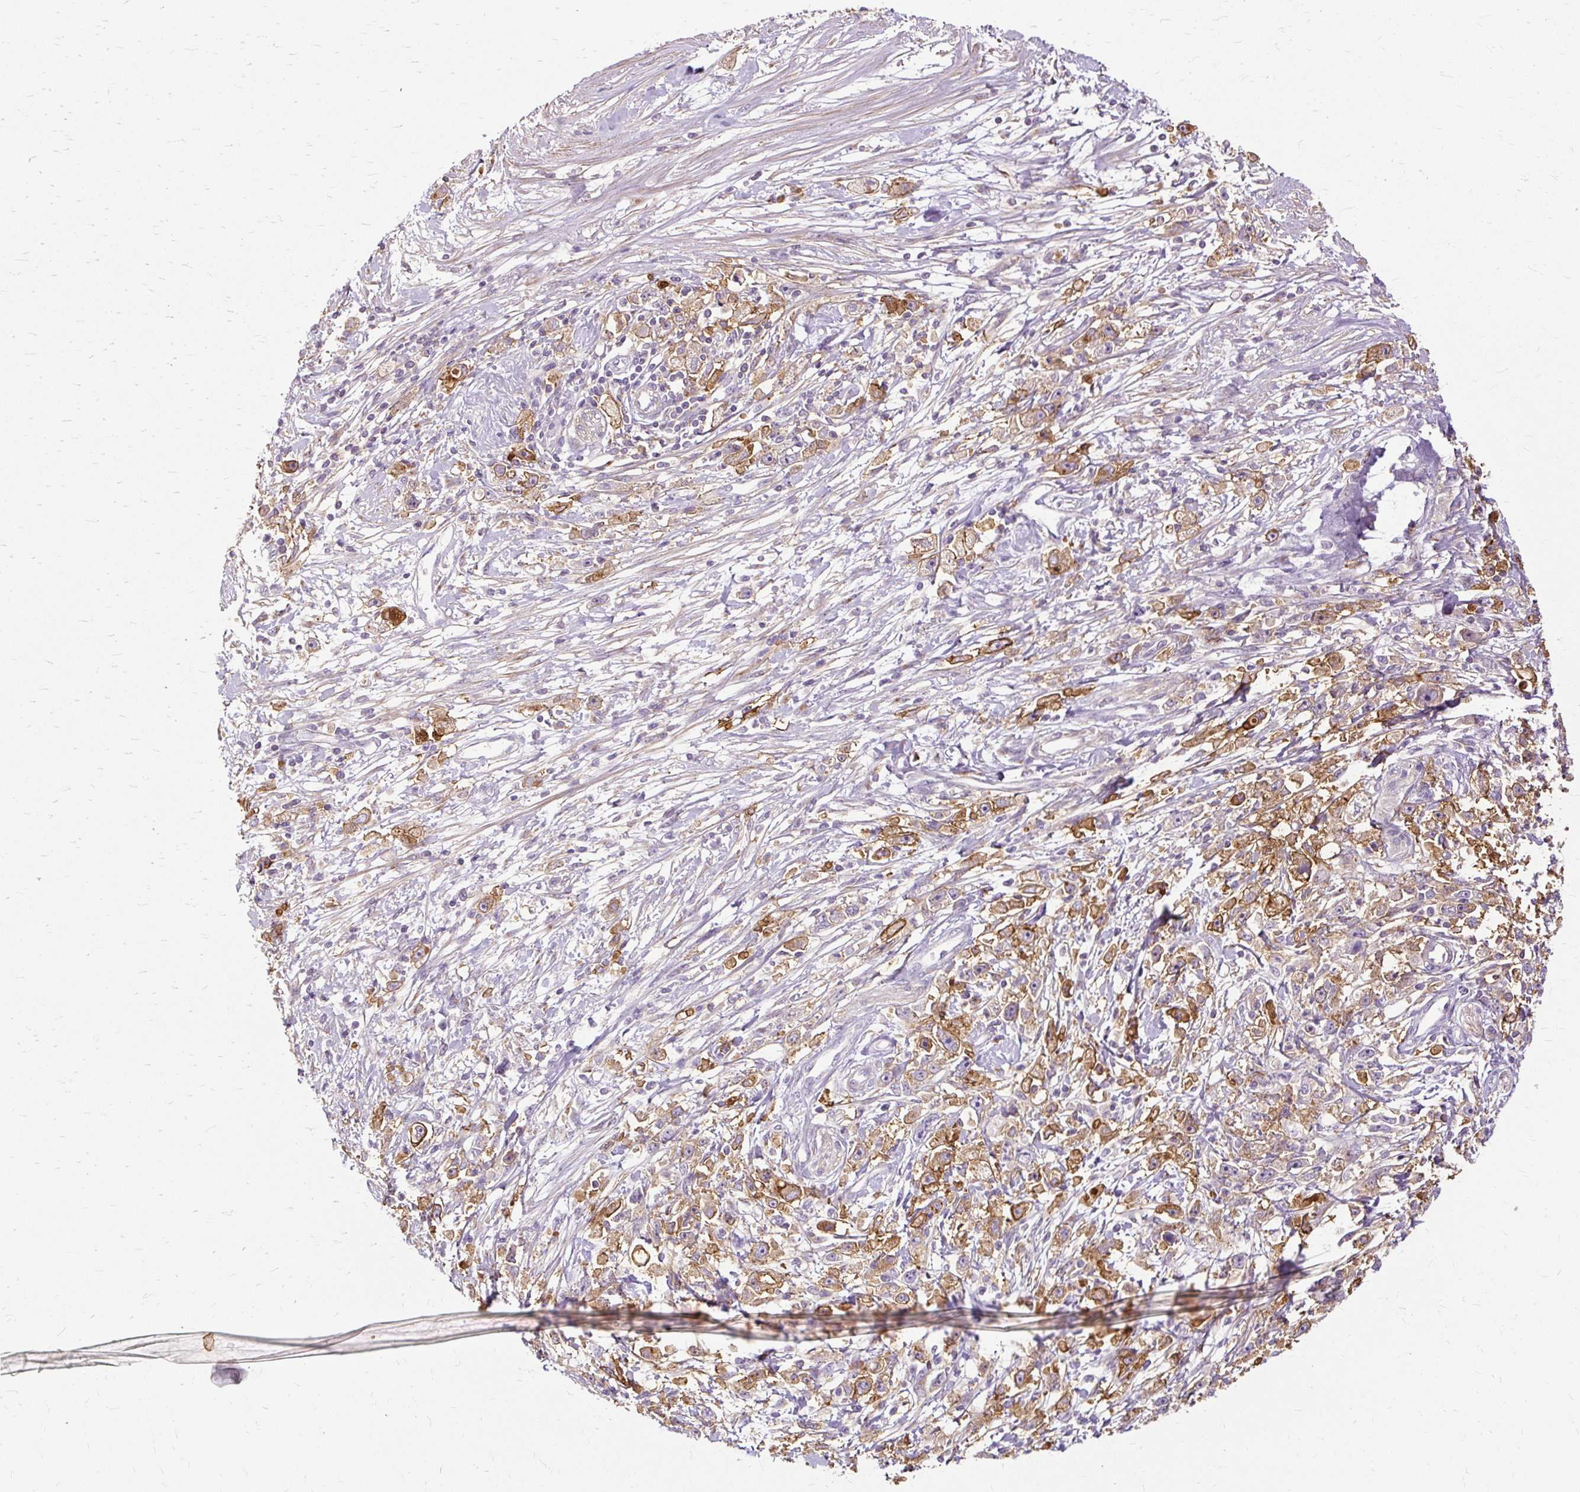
{"staining": {"intensity": "moderate", "quantity": ">75%", "location": "cytoplasmic/membranous"}, "tissue": "stomach cancer", "cell_type": "Tumor cells", "image_type": "cancer", "snomed": [{"axis": "morphology", "description": "Adenocarcinoma, NOS"}, {"axis": "topography", "description": "Stomach"}], "caption": "Protein expression analysis of human stomach cancer reveals moderate cytoplasmic/membranous positivity in about >75% of tumor cells. (DAB (3,3'-diaminobenzidine) IHC, brown staining for protein, blue staining for nuclei).", "gene": "TSPAN8", "patient": {"sex": "female", "age": 59}}